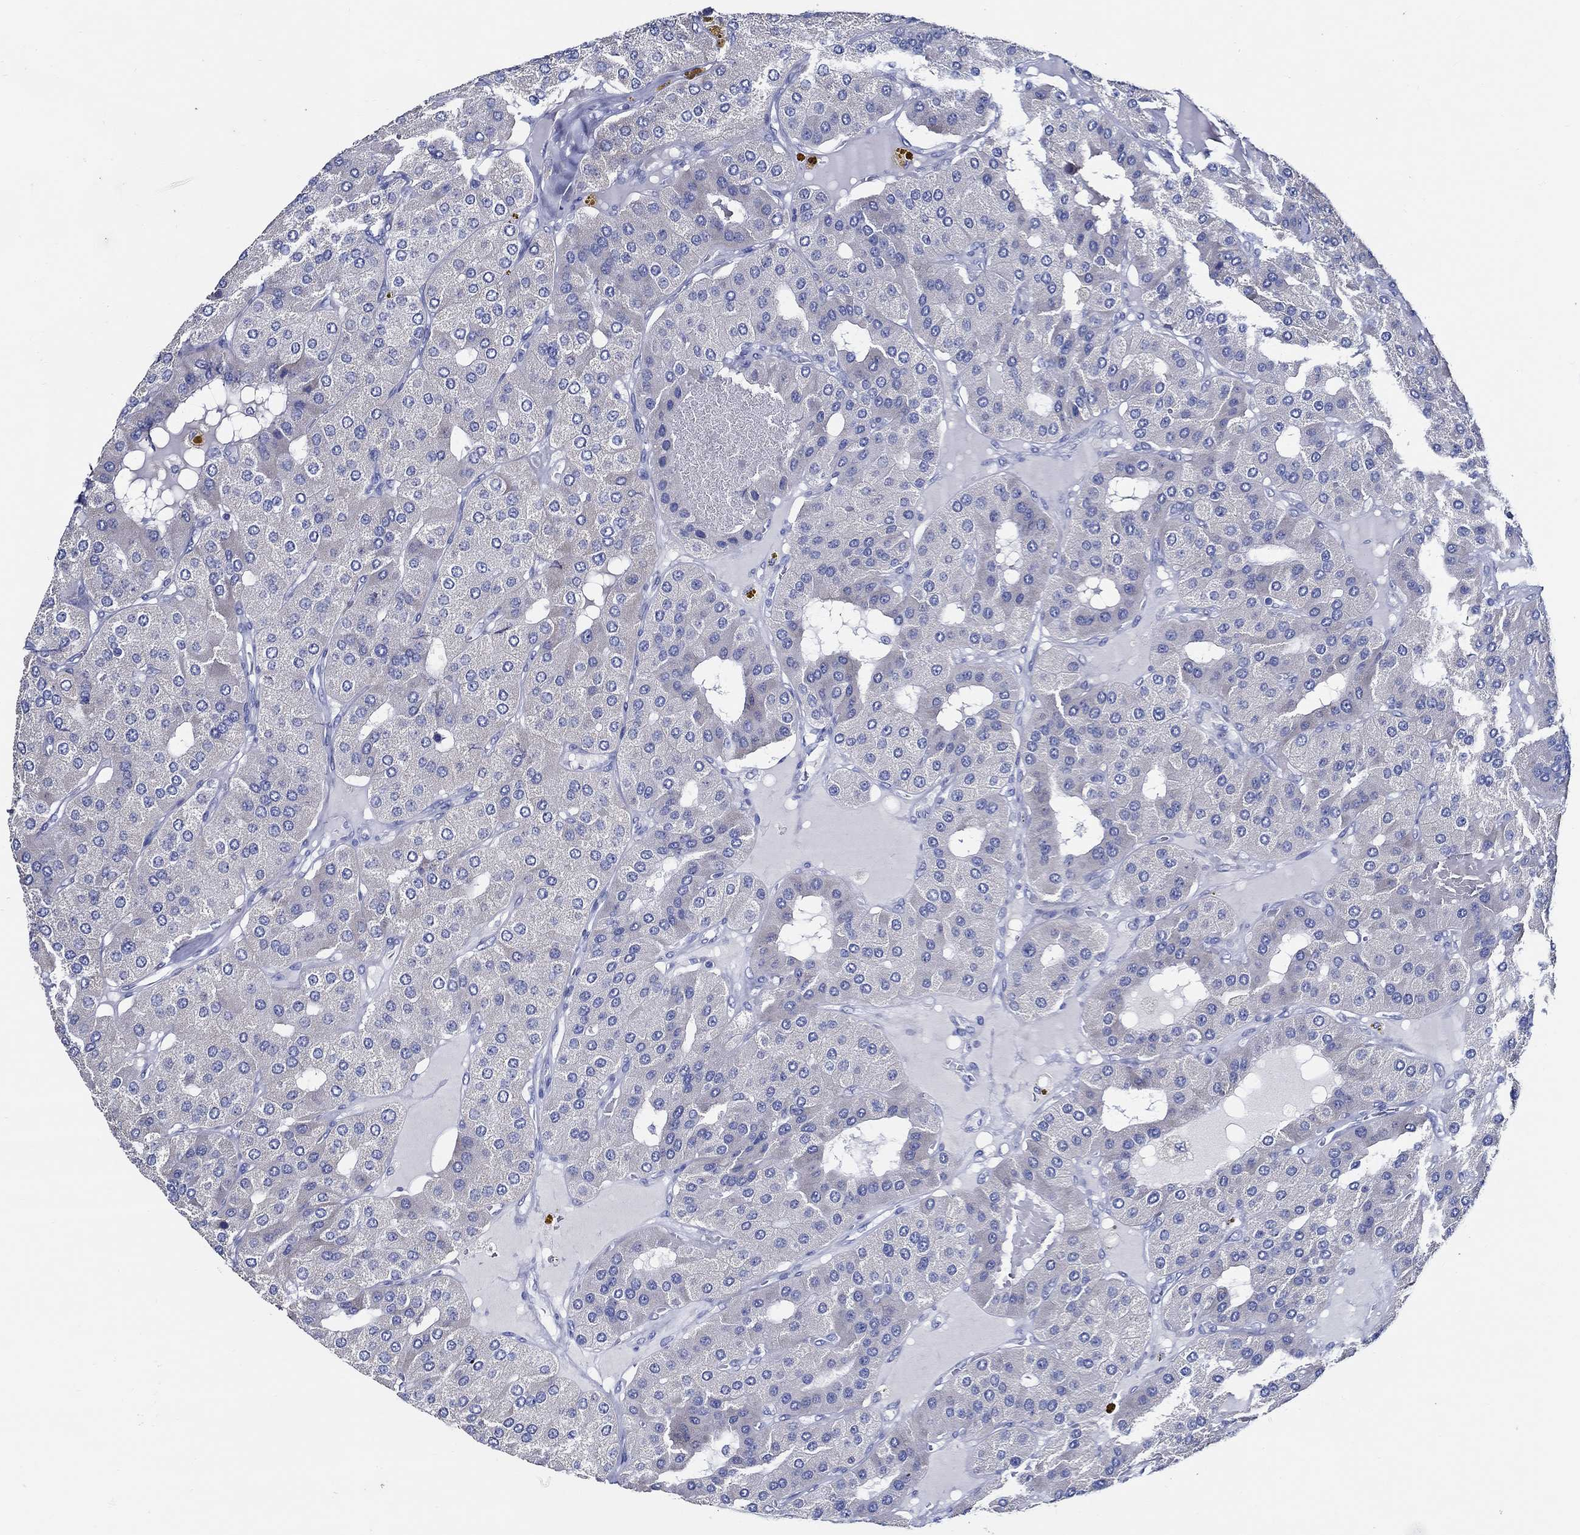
{"staining": {"intensity": "negative", "quantity": "none", "location": "none"}, "tissue": "parathyroid gland", "cell_type": "Glandular cells", "image_type": "normal", "snomed": [{"axis": "morphology", "description": "Normal tissue, NOS"}, {"axis": "morphology", "description": "Adenoma, NOS"}, {"axis": "topography", "description": "Parathyroid gland"}], "caption": "A photomicrograph of parathyroid gland stained for a protein displays no brown staining in glandular cells. The staining is performed using DAB brown chromogen with nuclei counter-stained in using hematoxylin.", "gene": "SKOR1", "patient": {"sex": "female", "age": 86}}